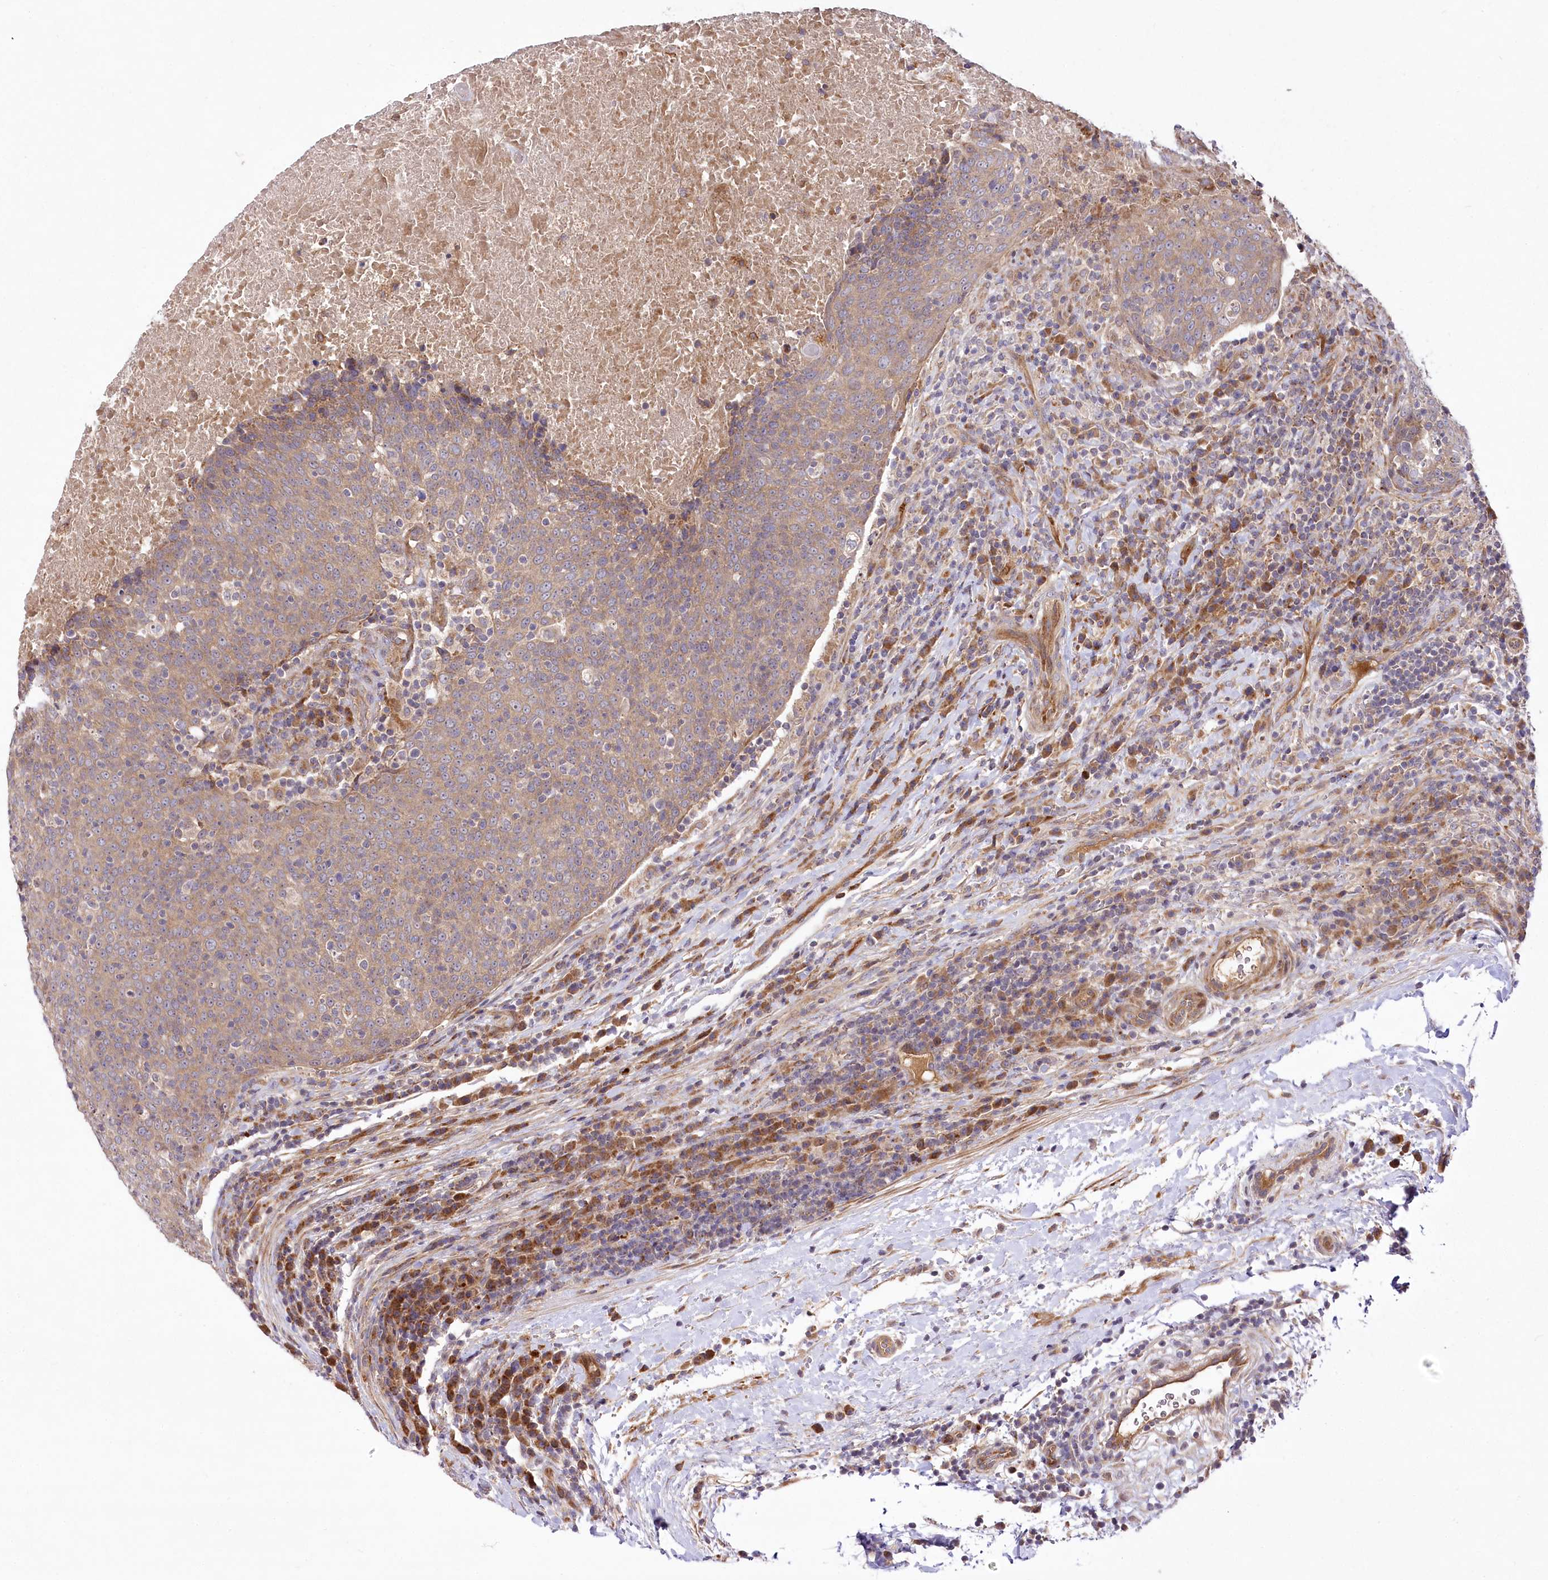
{"staining": {"intensity": "weak", "quantity": ">75%", "location": "cytoplasmic/membranous"}, "tissue": "head and neck cancer", "cell_type": "Tumor cells", "image_type": "cancer", "snomed": [{"axis": "morphology", "description": "Squamous cell carcinoma, NOS"}, {"axis": "morphology", "description": "Squamous cell carcinoma, metastatic, NOS"}, {"axis": "topography", "description": "Lymph node"}, {"axis": "topography", "description": "Head-Neck"}], "caption": "High-magnification brightfield microscopy of metastatic squamous cell carcinoma (head and neck) stained with DAB (3,3'-diaminobenzidine) (brown) and counterstained with hematoxylin (blue). tumor cells exhibit weak cytoplasmic/membranous positivity is present in about>75% of cells.", "gene": "PSTK", "patient": {"sex": "male", "age": 62}}